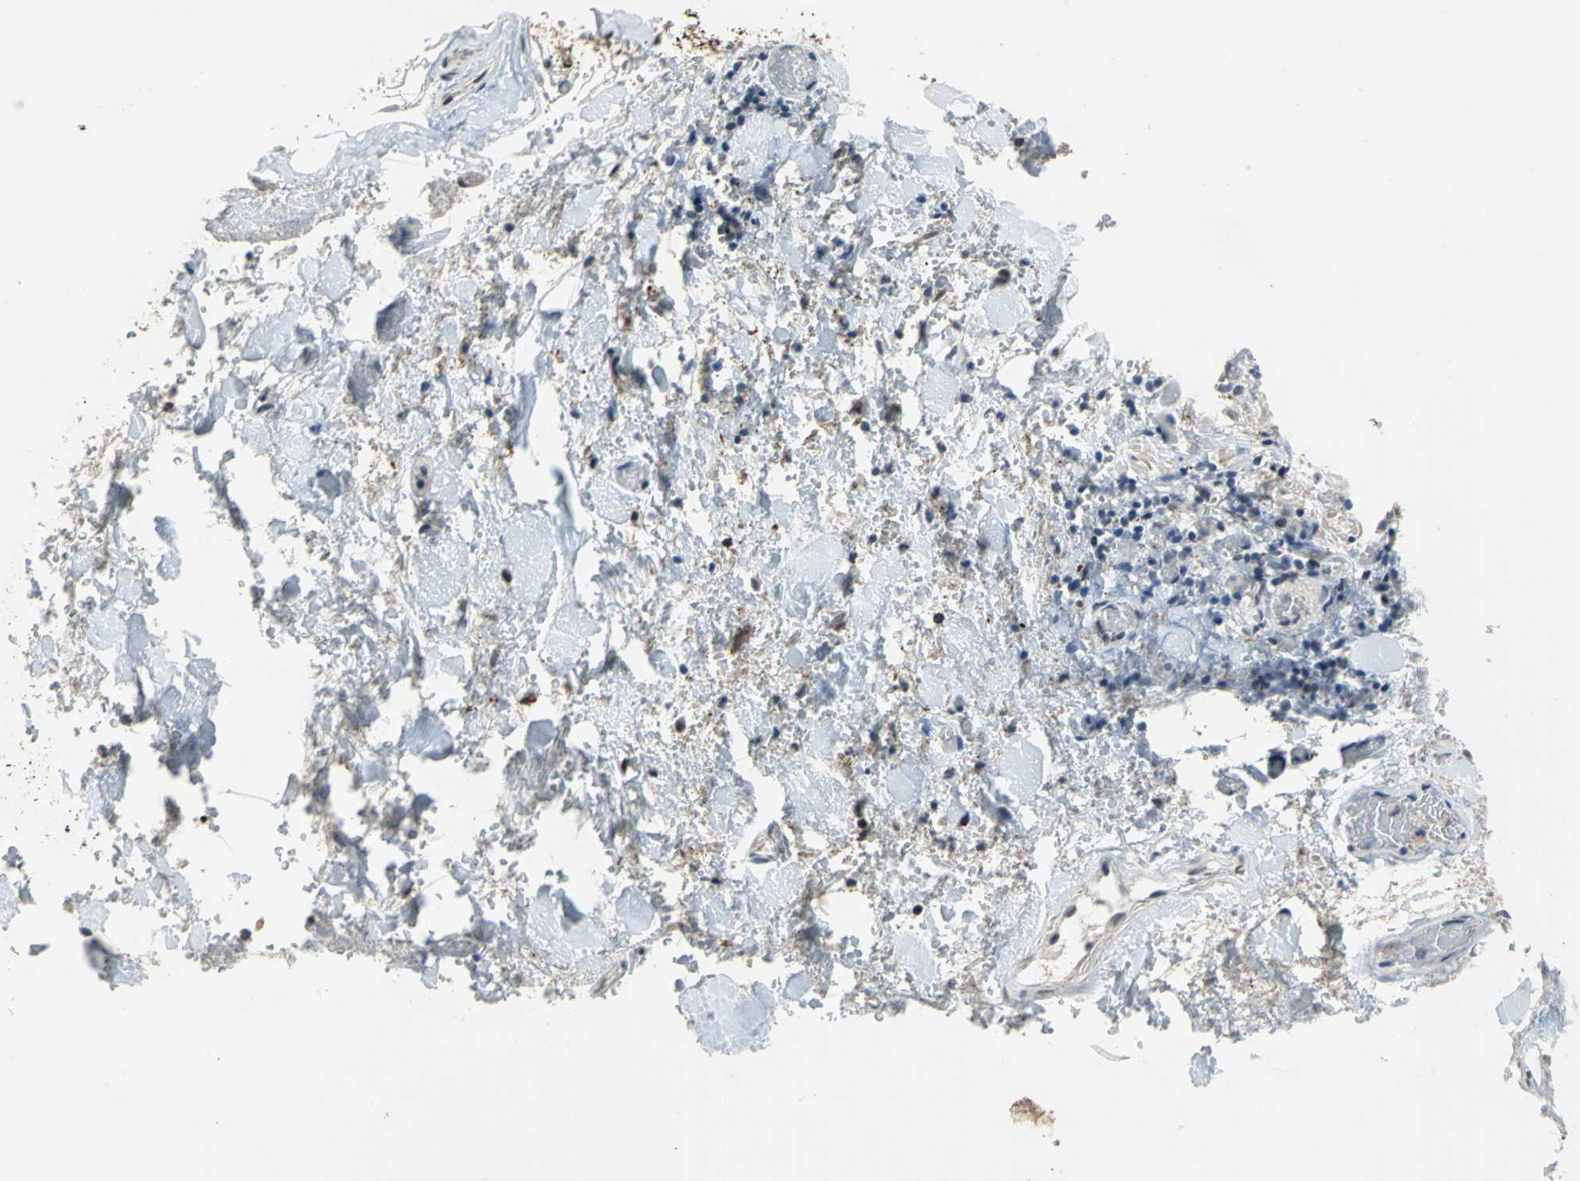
{"staining": {"intensity": "strong", "quantity": ">75%", "location": "nuclear"}, "tissue": "adipose tissue", "cell_type": "Adipocytes", "image_type": "normal", "snomed": [{"axis": "morphology", "description": "Normal tissue, NOS"}, {"axis": "morphology", "description": "Cholangiocarcinoma"}, {"axis": "topography", "description": "Liver"}, {"axis": "topography", "description": "Peripheral nerve tissue"}], "caption": "Immunohistochemistry (IHC) micrograph of benign human adipose tissue stained for a protein (brown), which shows high levels of strong nuclear positivity in about >75% of adipocytes.", "gene": "ELF2", "patient": {"sex": "male", "age": 50}}